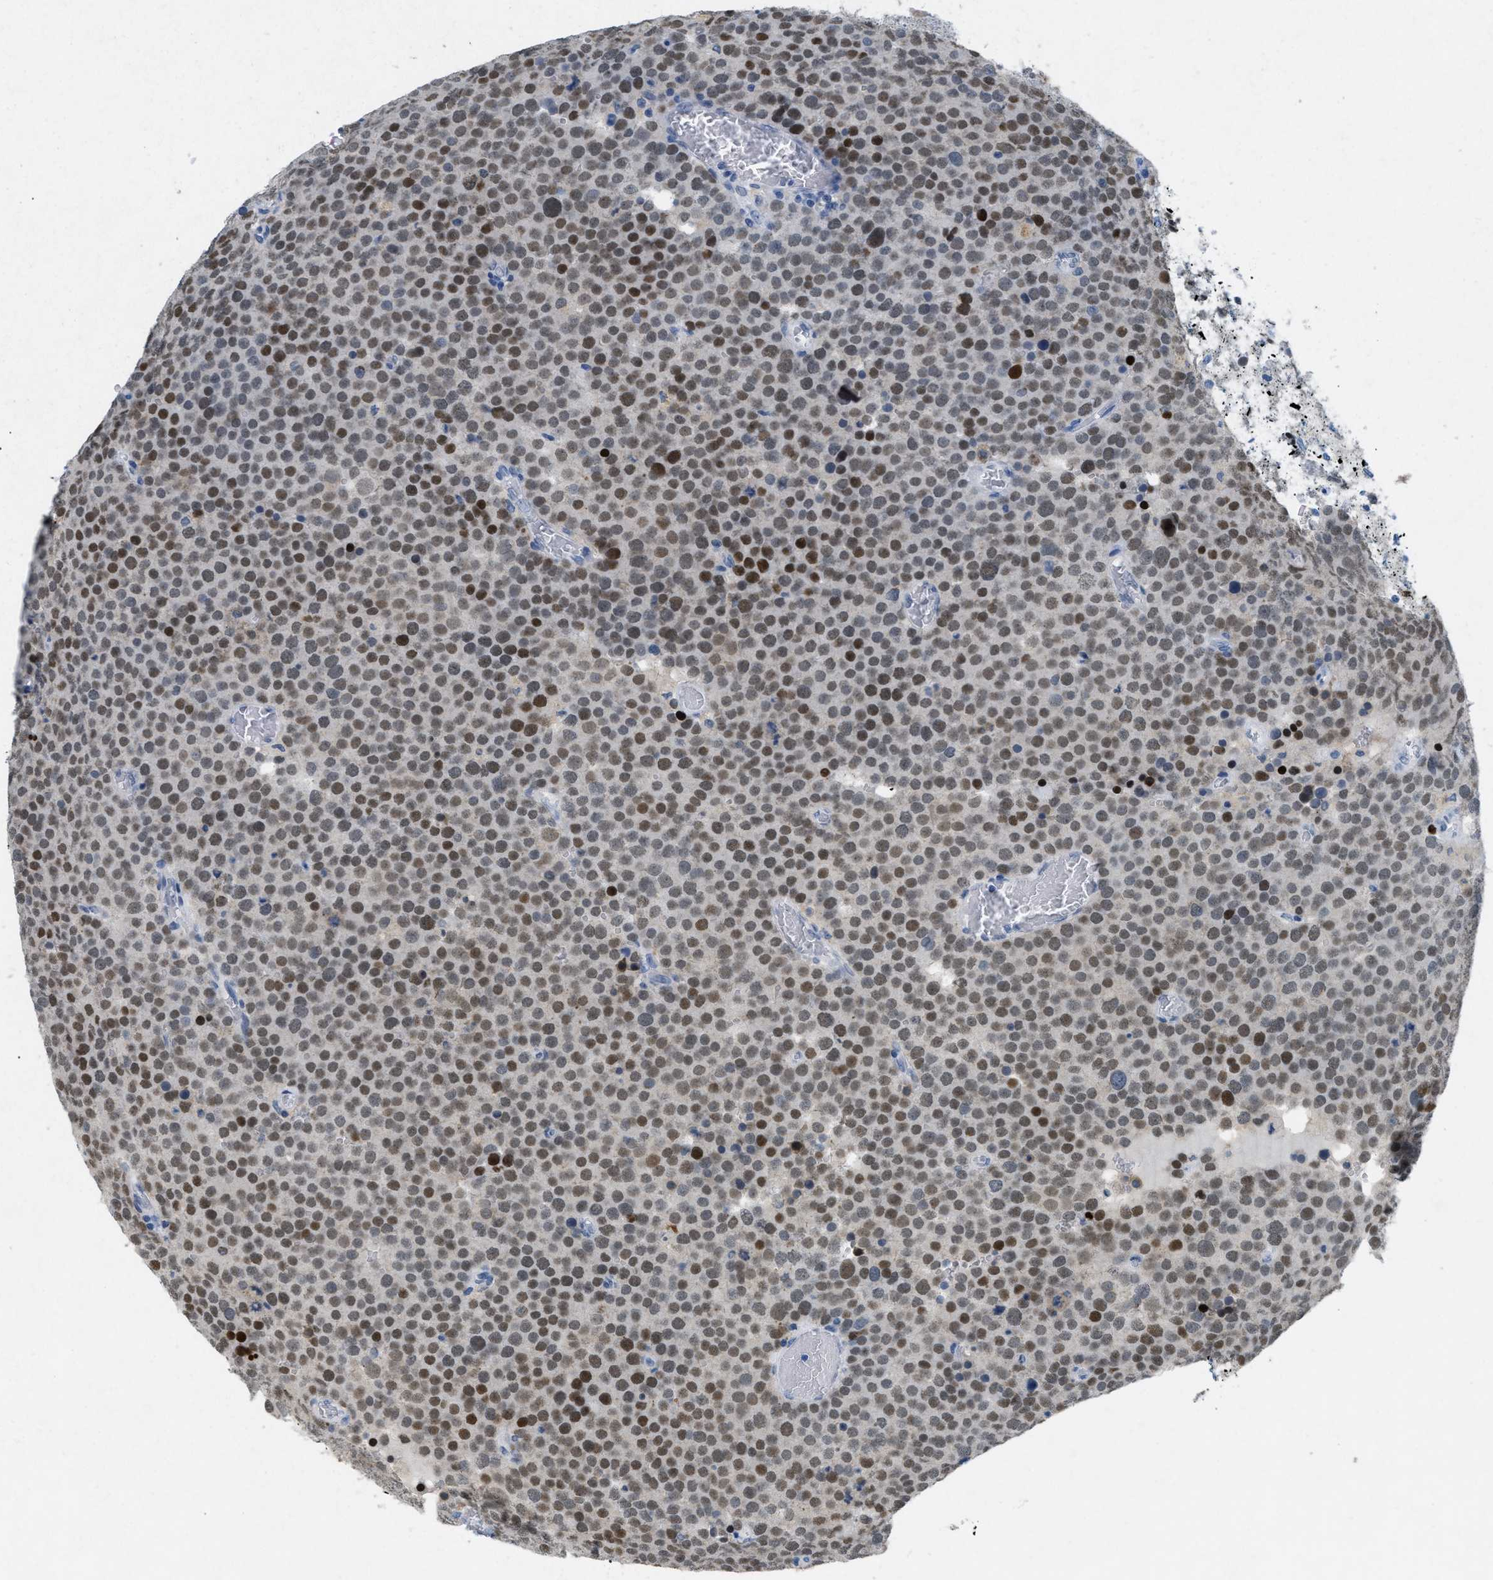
{"staining": {"intensity": "moderate", "quantity": ">75%", "location": "nuclear"}, "tissue": "testis cancer", "cell_type": "Tumor cells", "image_type": "cancer", "snomed": [{"axis": "morphology", "description": "Normal tissue, NOS"}, {"axis": "morphology", "description": "Seminoma, NOS"}, {"axis": "topography", "description": "Testis"}], "caption": "IHC of testis cancer demonstrates medium levels of moderate nuclear staining in about >75% of tumor cells.", "gene": "TASOR", "patient": {"sex": "male", "age": 71}}